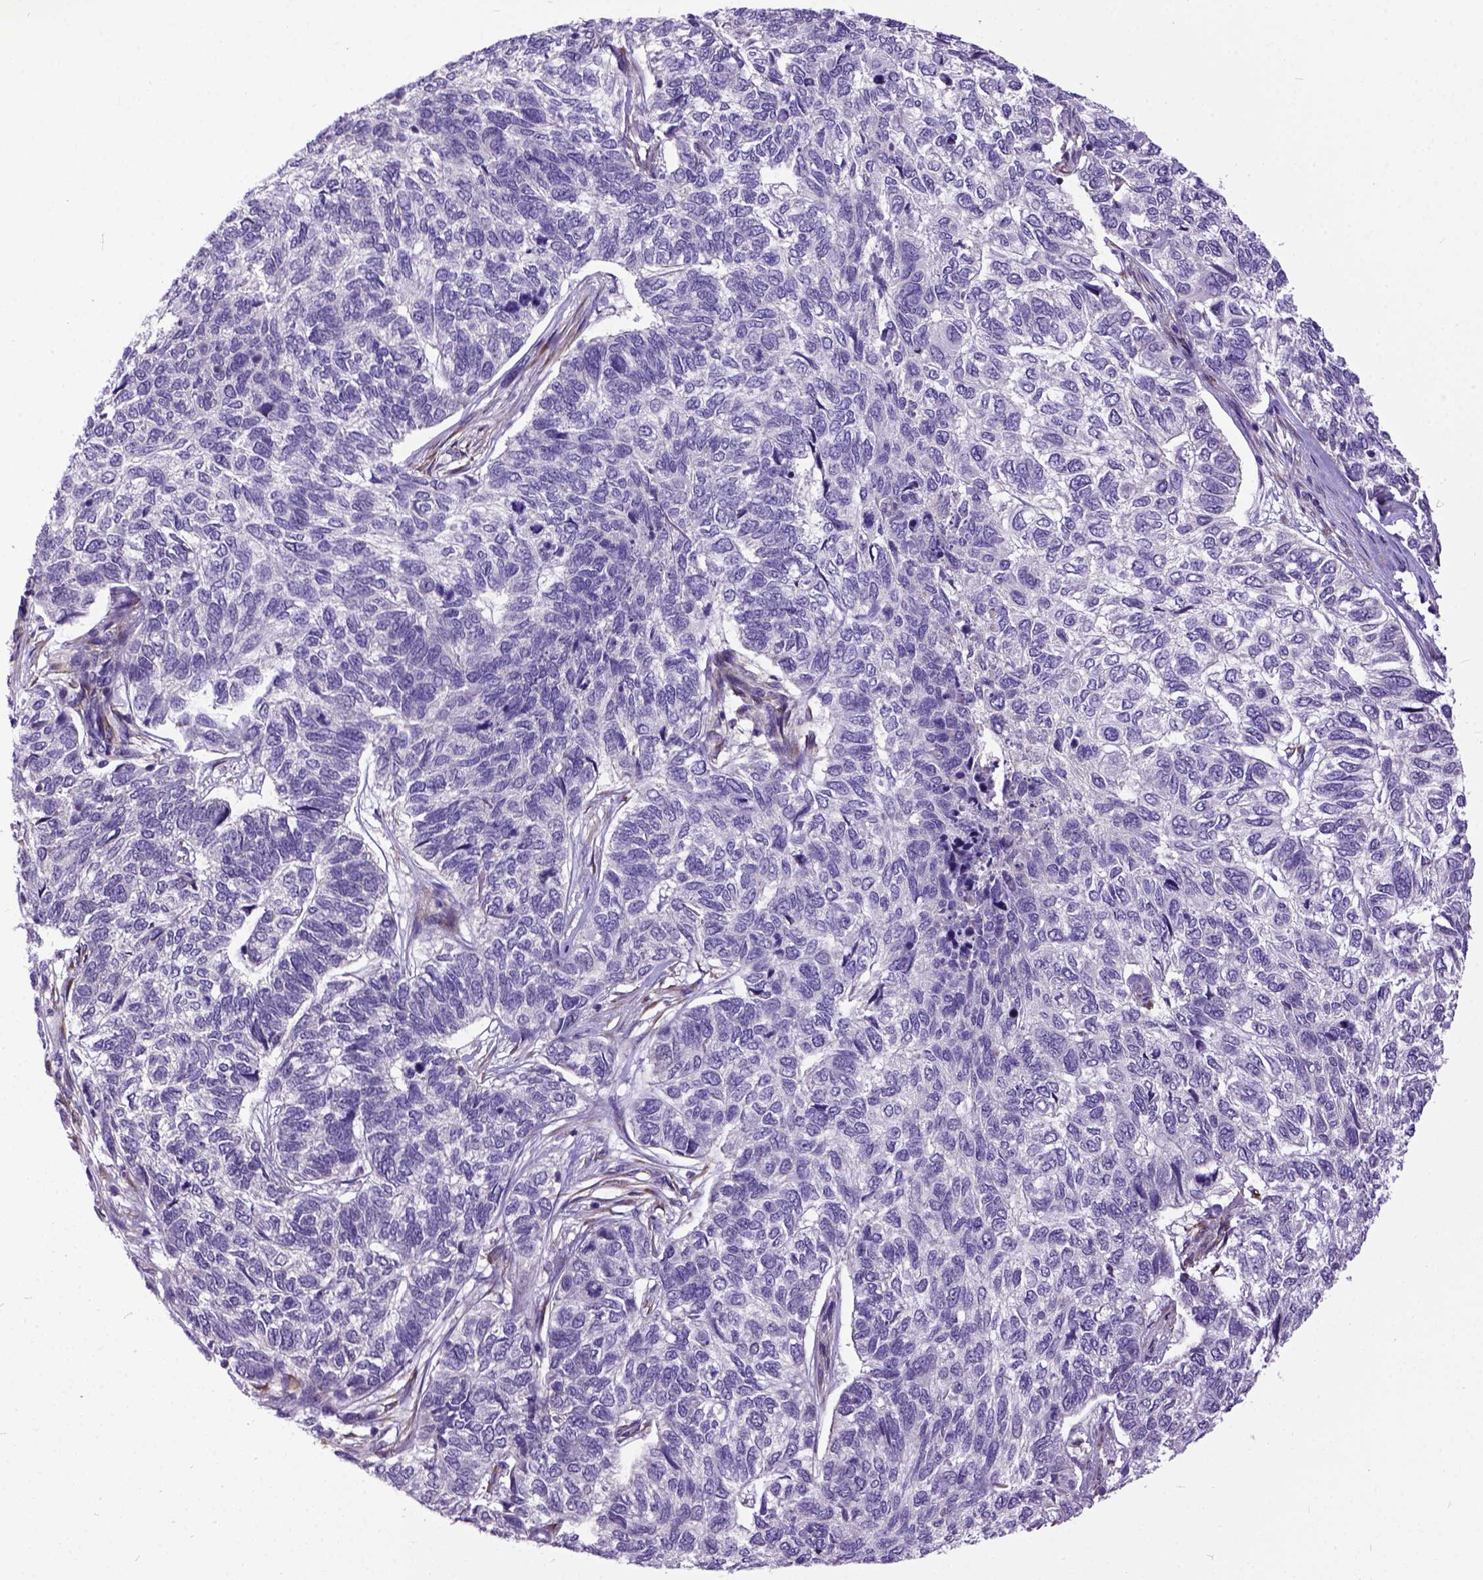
{"staining": {"intensity": "negative", "quantity": "none", "location": "none"}, "tissue": "skin cancer", "cell_type": "Tumor cells", "image_type": "cancer", "snomed": [{"axis": "morphology", "description": "Basal cell carcinoma"}, {"axis": "topography", "description": "Skin"}], "caption": "Image shows no significant protein expression in tumor cells of skin basal cell carcinoma. (Immunohistochemistry, brightfield microscopy, high magnification).", "gene": "NEK5", "patient": {"sex": "female", "age": 65}}